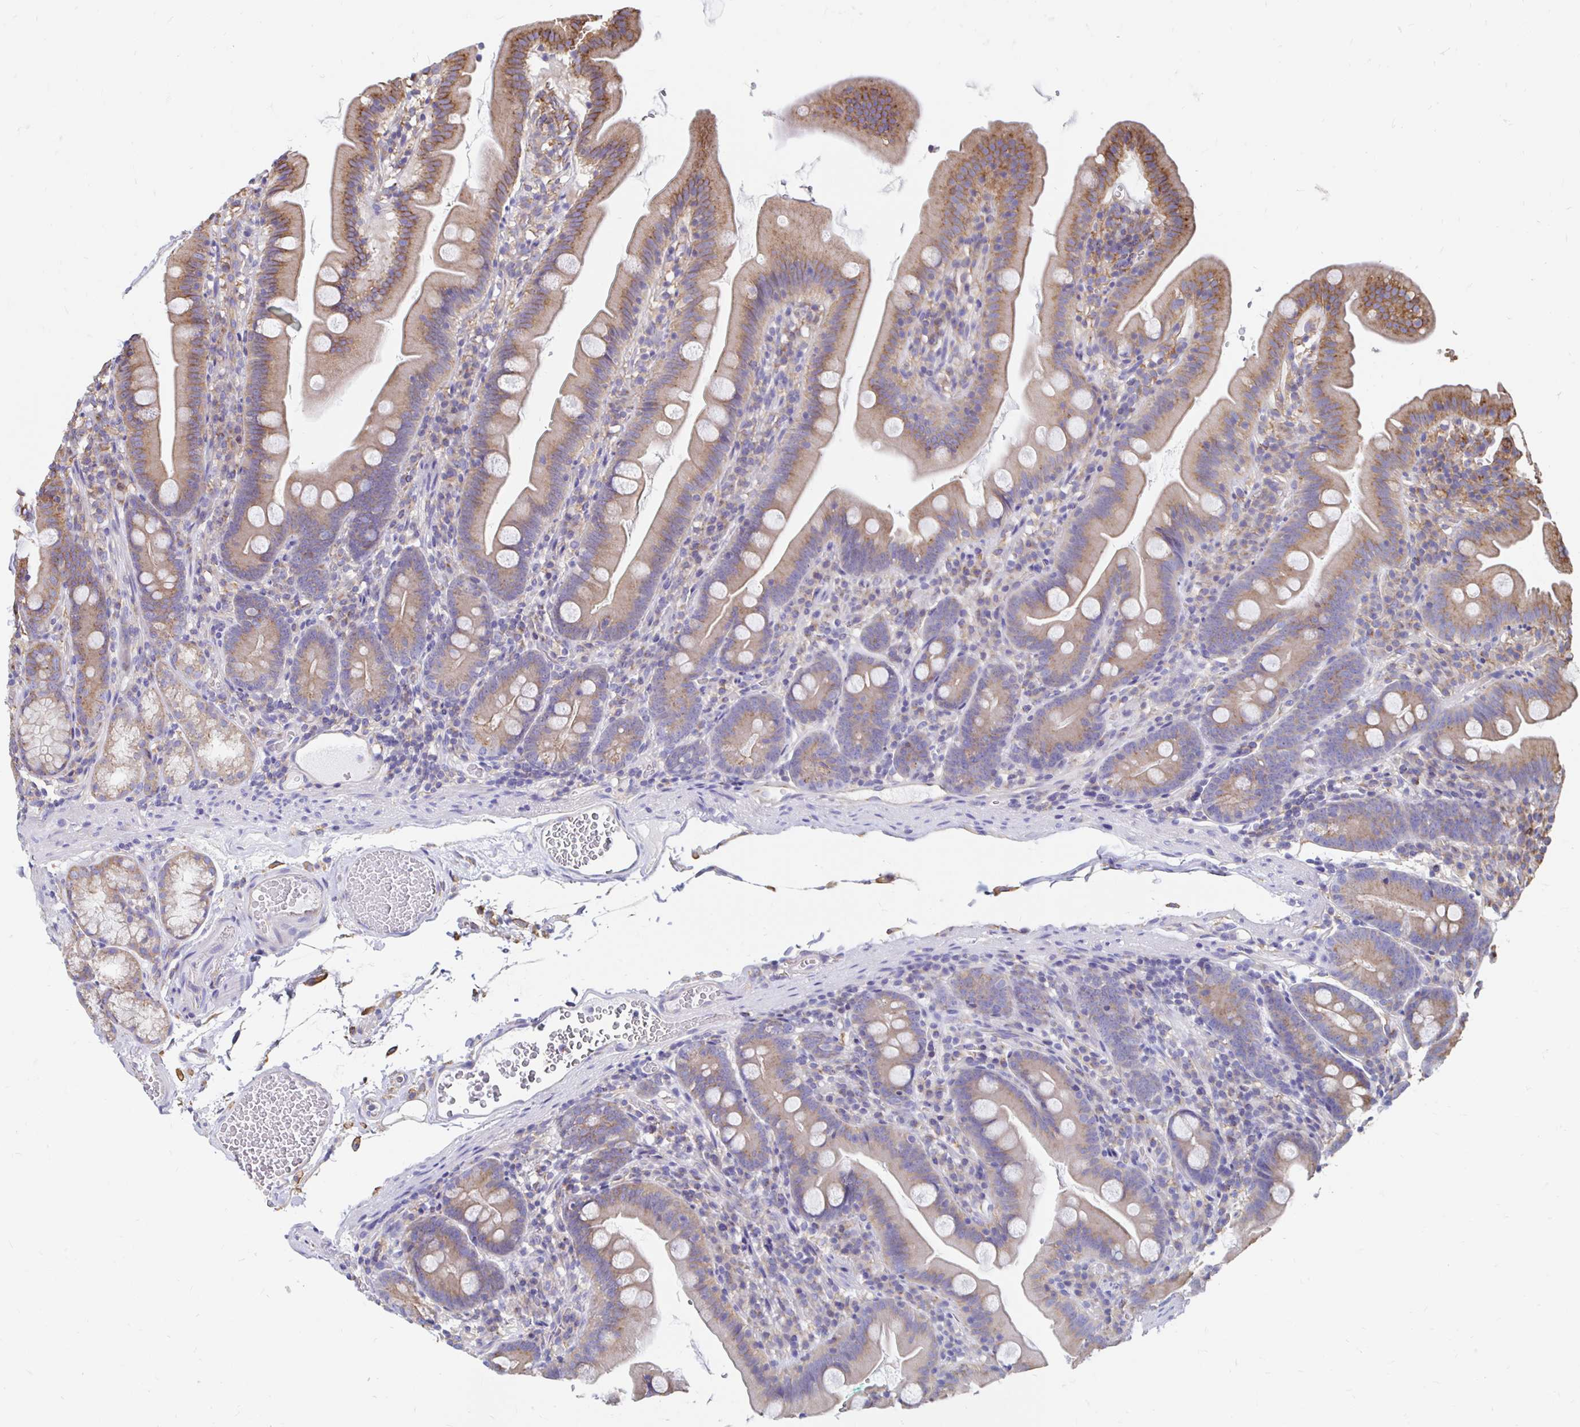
{"staining": {"intensity": "moderate", "quantity": ">75%", "location": "cytoplasmic/membranous"}, "tissue": "duodenum", "cell_type": "Glandular cells", "image_type": "normal", "snomed": [{"axis": "morphology", "description": "Normal tissue, NOS"}, {"axis": "topography", "description": "Duodenum"}], "caption": "Moderate cytoplasmic/membranous staining for a protein is identified in approximately >75% of glandular cells of unremarkable duodenum using immunohistochemistry (IHC).", "gene": "CLTC", "patient": {"sex": "female", "age": 67}}